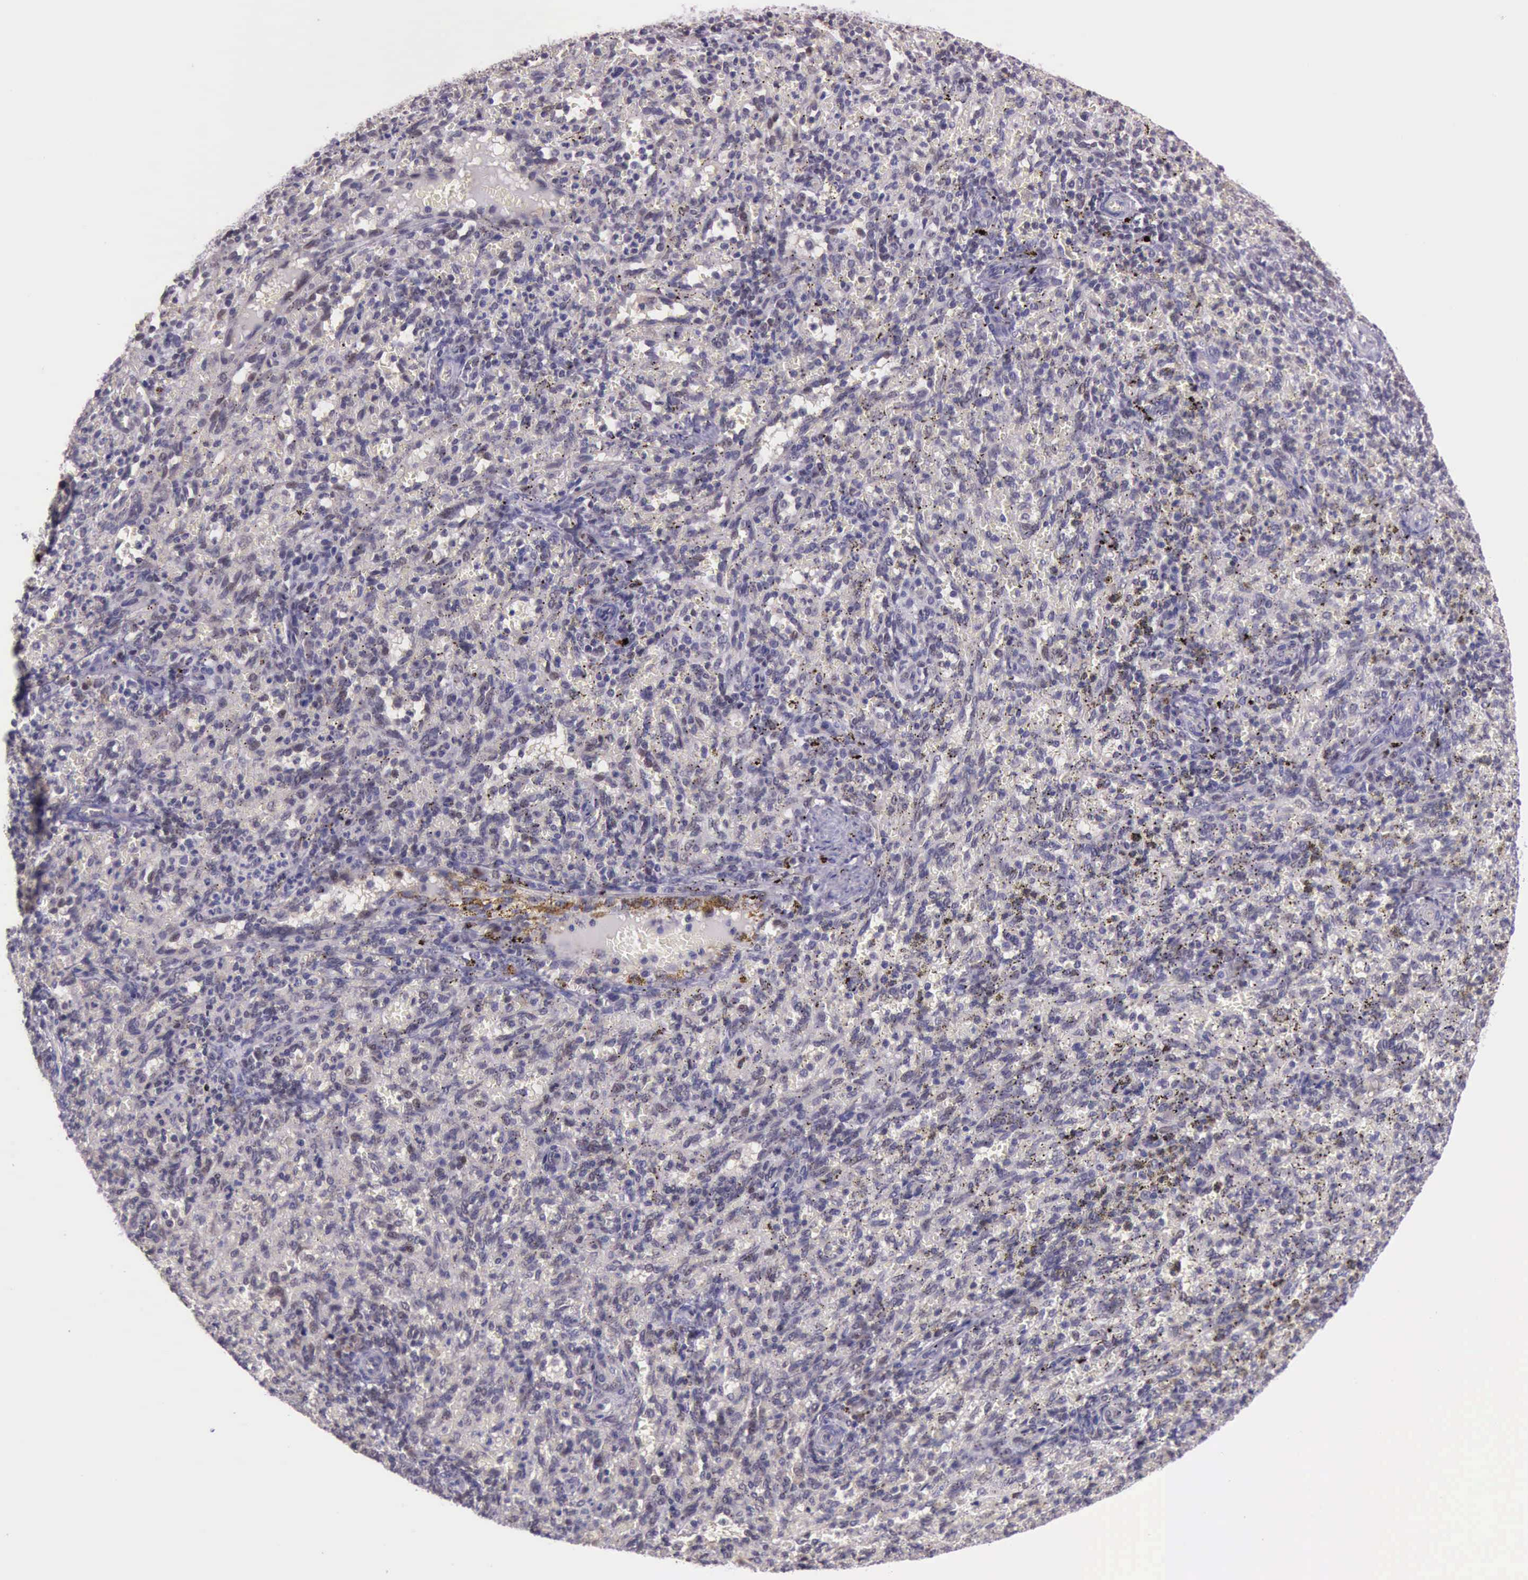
{"staining": {"intensity": "negative", "quantity": "none", "location": "none"}, "tissue": "spleen", "cell_type": "Cells in red pulp", "image_type": "normal", "snomed": [{"axis": "morphology", "description": "Normal tissue, NOS"}, {"axis": "topography", "description": "Spleen"}], "caption": "Immunohistochemical staining of normal human spleen shows no significant expression in cells in red pulp.", "gene": "PARP1", "patient": {"sex": "female", "age": 10}}